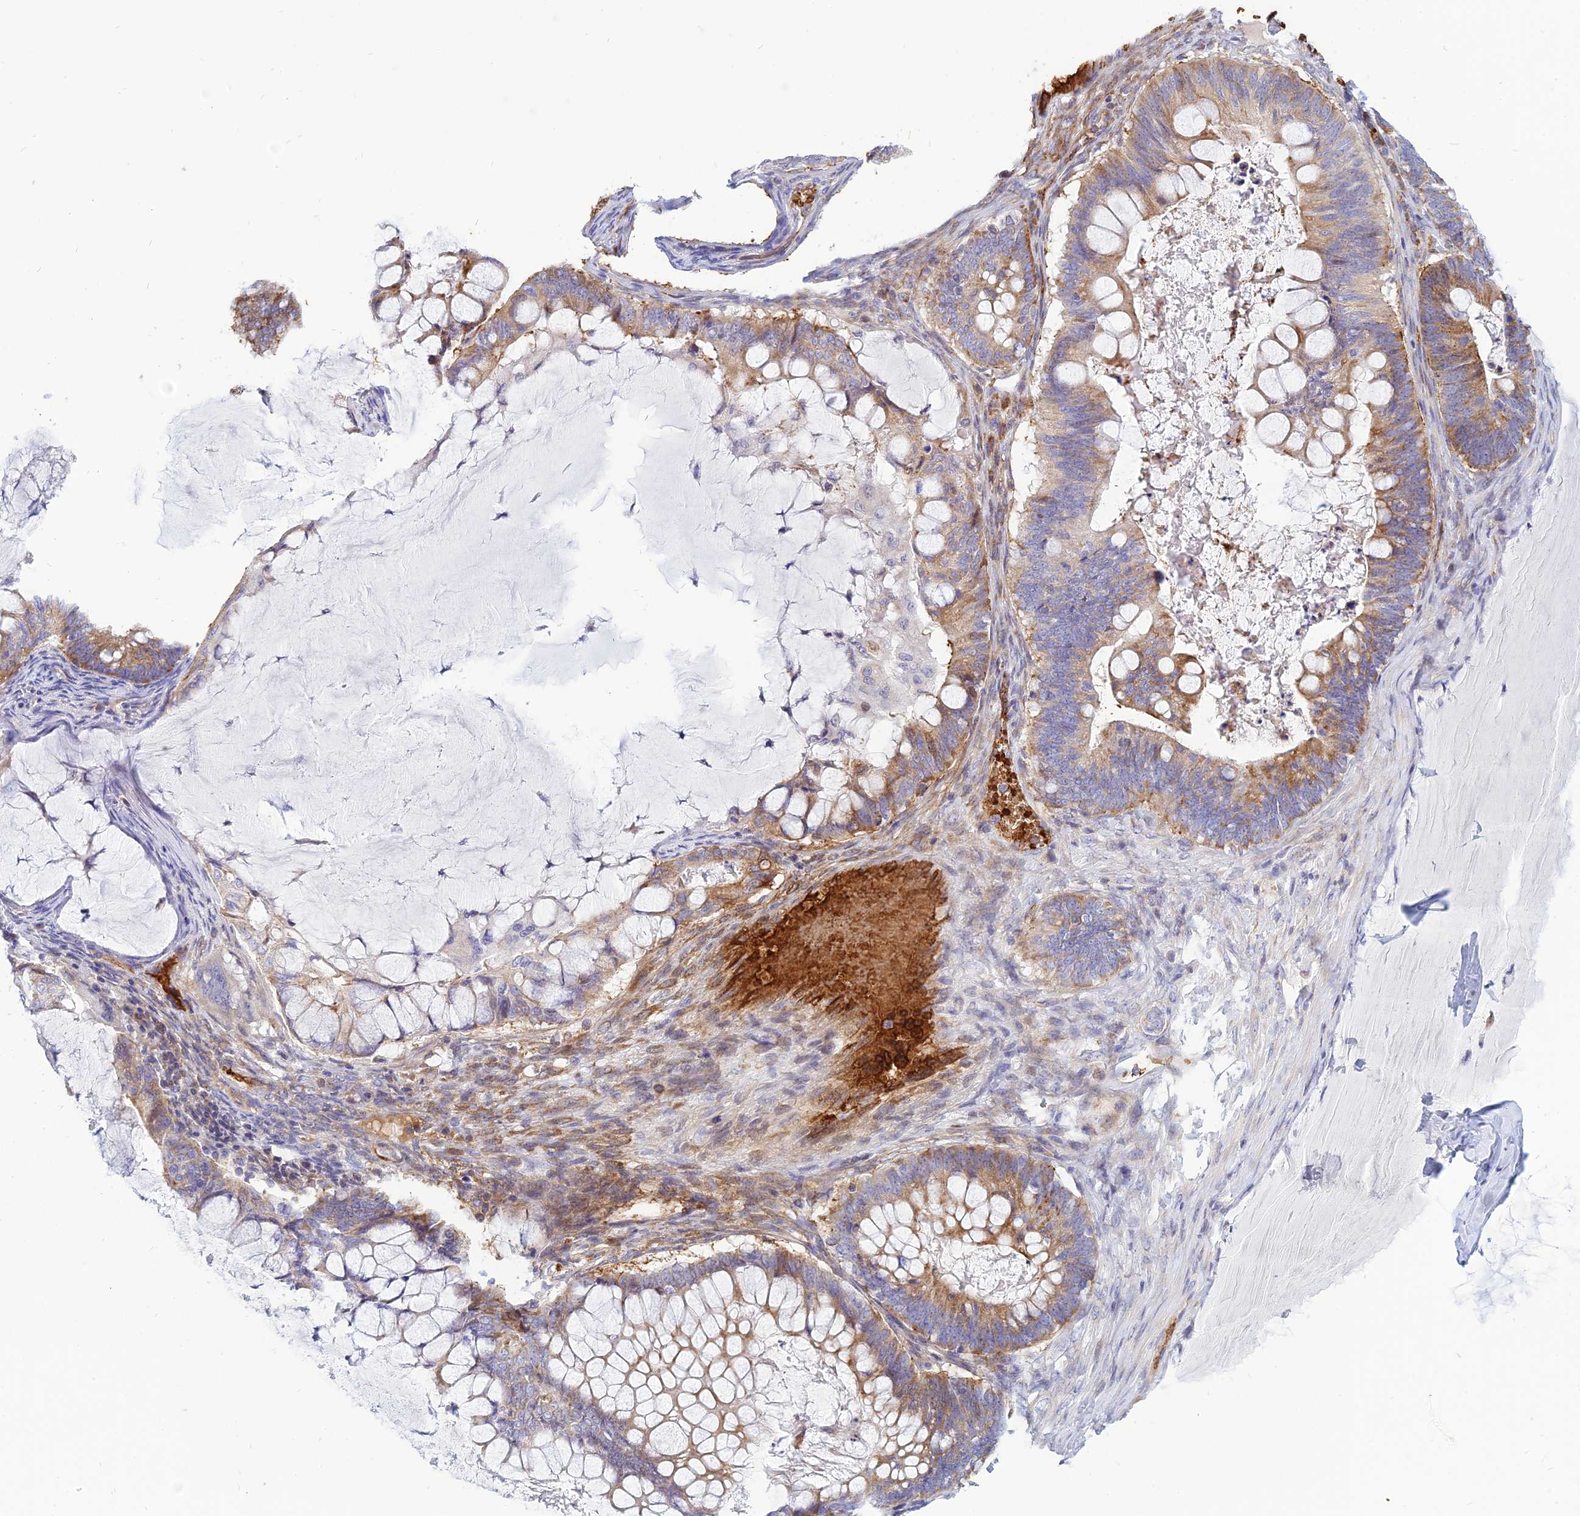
{"staining": {"intensity": "moderate", "quantity": ">75%", "location": "cytoplasmic/membranous"}, "tissue": "ovarian cancer", "cell_type": "Tumor cells", "image_type": "cancer", "snomed": [{"axis": "morphology", "description": "Cystadenocarcinoma, mucinous, NOS"}, {"axis": "topography", "description": "Ovary"}], "caption": "IHC staining of ovarian cancer, which shows medium levels of moderate cytoplasmic/membranous positivity in about >75% of tumor cells indicating moderate cytoplasmic/membranous protein positivity. The staining was performed using DAB (brown) for protein detection and nuclei were counterstained in hematoxylin (blue).", "gene": "HHAT", "patient": {"sex": "female", "age": 61}}